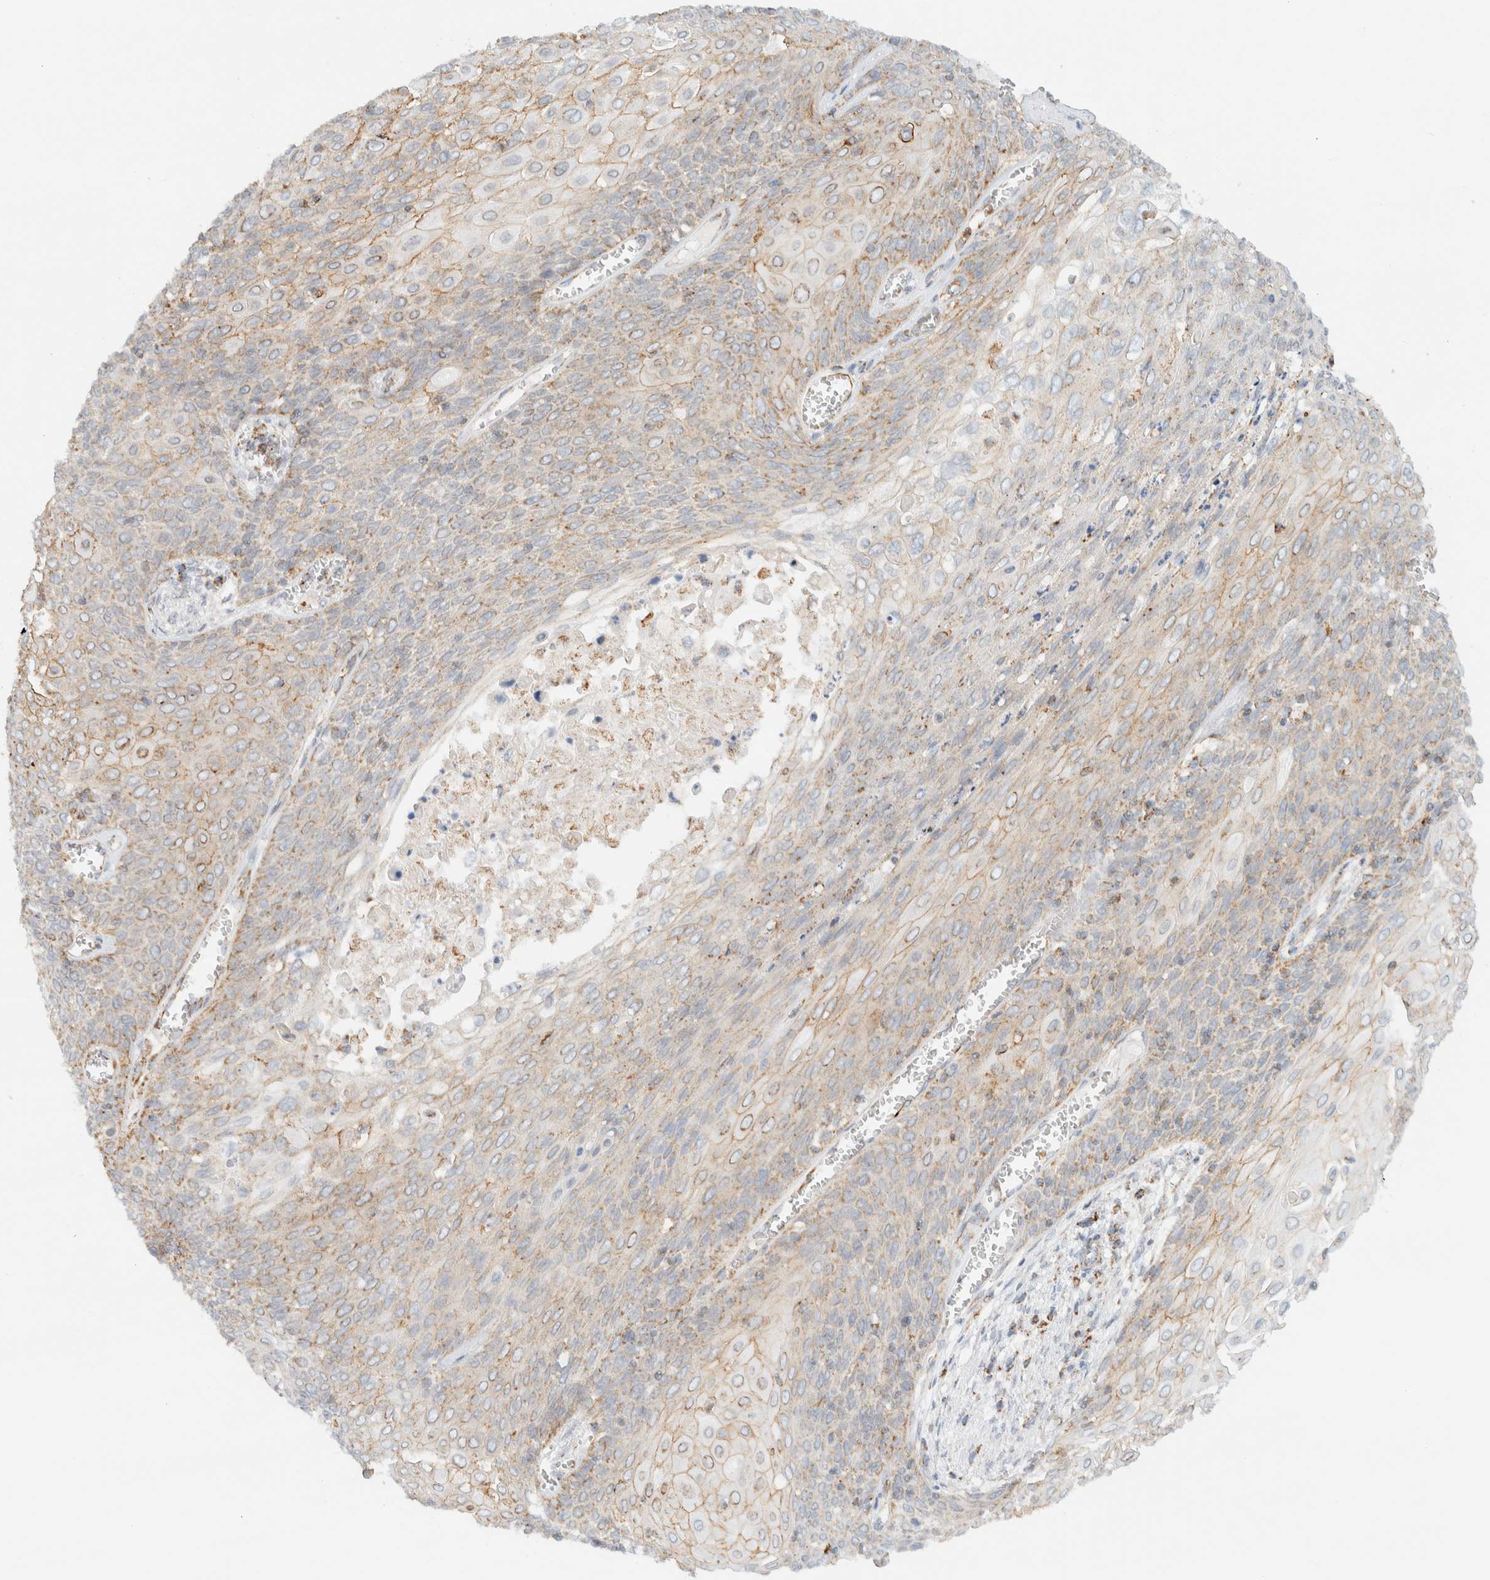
{"staining": {"intensity": "moderate", "quantity": "25%-75%", "location": "cytoplasmic/membranous"}, "tissue": "cervical cancer", "cell_type": "Tumor cells", "image_type": "cancer", "snomed": [{"axis": "morphology", "description": "Squamous cell carcinoma, NOS"}, {"axis": "topography", "description": "Cervix"}], "caption": "There is medium levels of moderate cytoplasmic/membranous positivity in tumor cells of cervical squamous cell carcinoma, as demonstrated by immunohistochemical staining (brown color).", "gene": "KIFAP3", "patient": {"sex": "female", "age": 39}}